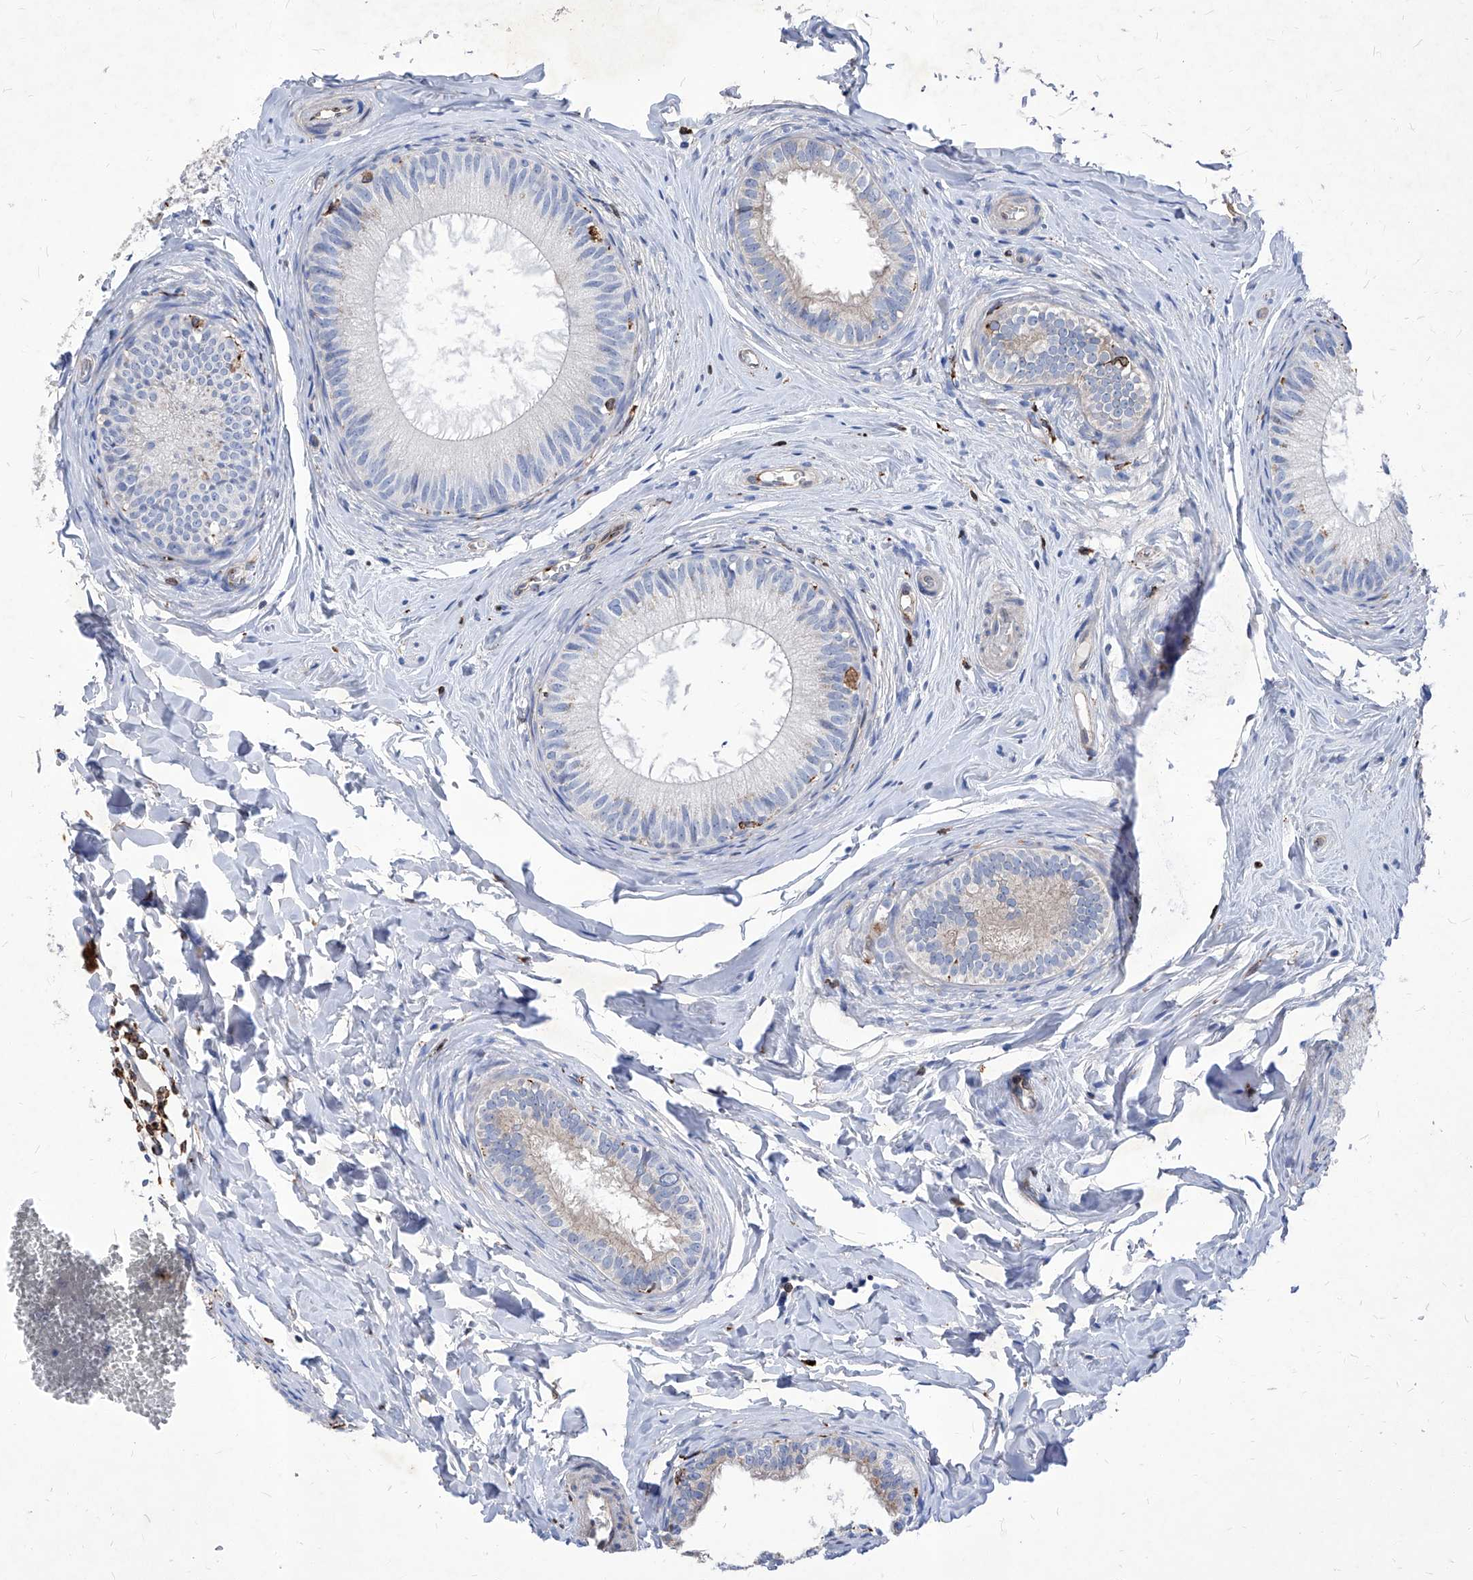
{"staining": {"intensity": "moderate", "quantity": "<25%", "location": "cytoplasmic/membranous"}, "tissue": "epididymis", "cell_type": "Glandular cells", "image_type": "normal", "snomed": [{"axis": "morphology", "description": "Normal tissue, NOS"}, {"axis": "topography", "description": "Epididymis"}], "caption": "Immunohistochemistry (IHC) micrograph of normal epididymis stained for a protein (brown), which exhibits low levels of moderate cytoplasmic/membranous positivity in about <25% of glandular cells.", "gene": "UBOX5", "patient": {"sex": "male", "age": 34}}